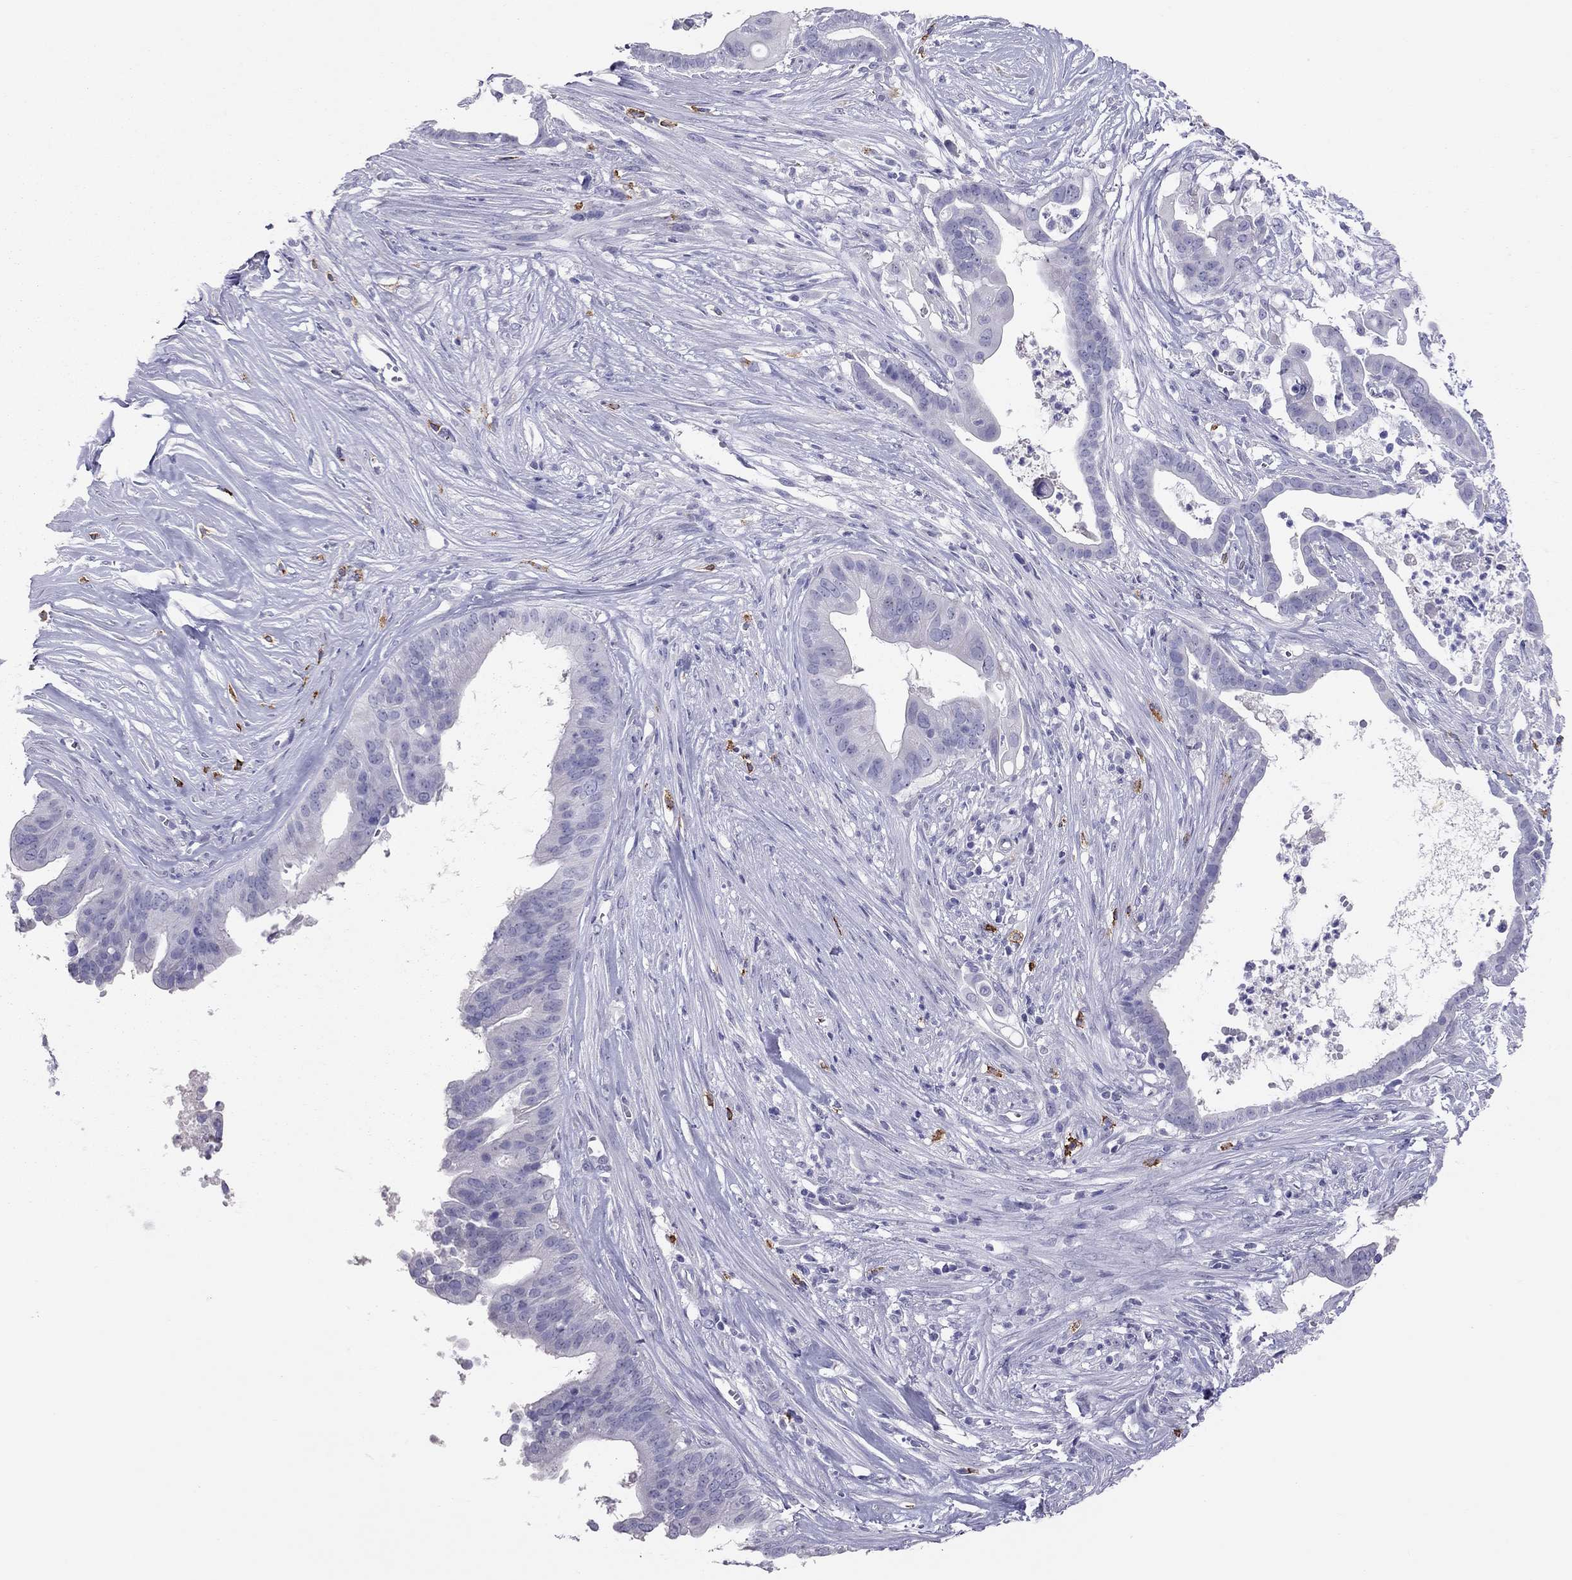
{"staining": {"intensity": "negative", "quantity": "none", "location": "none"}, "tissue": "pancreatic cancer", "cell_type": "Tumor cells", "image_type": "cancer", "snomed": [{"axis": "morphology", "description": "Adenocarcinoma, NOS"}, {"axis": "topography", "description": "Pancreas"}], "caption": "A photomicrograph of human pancreatic cancer (adenocarcinoma) is negative for staining in tumor cells. (DAB (3,3'-diaminobenzidine) immunohistochemistry with hematoxylin counter stain).", "gene": "IL17REL", "patient": {"sex": "male", "age": 61}}